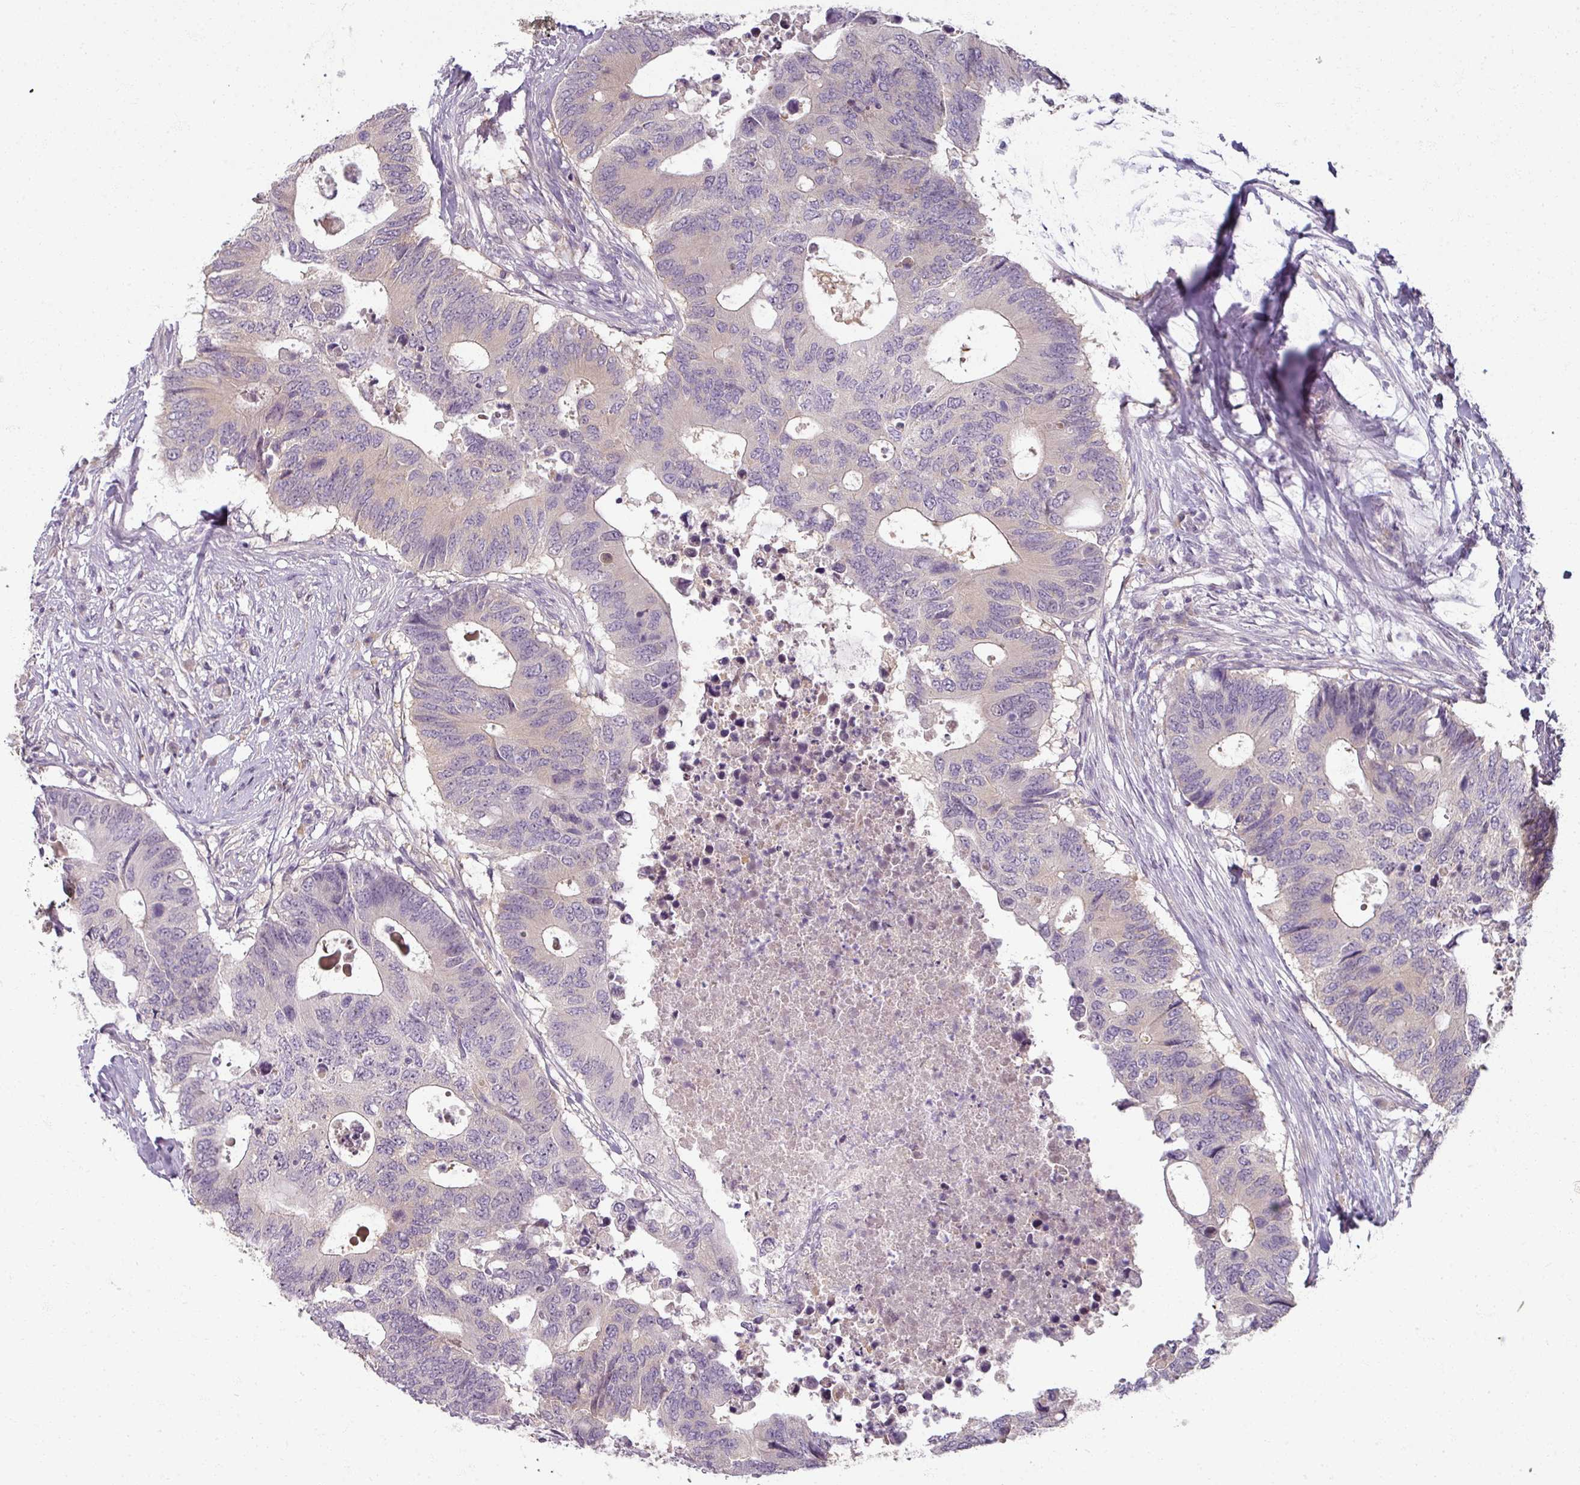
{"staining": {"intensity": "negative", "quantity": "none", "location": "none"}, "tissue": "colorectal cancer", "cell_type": "Tumor cells", "image_type": "cancer", "snomed": [{"axis": "morphology", "description": "Adenocarcinoma, NOS"}, {"axis": "topography", "description": "Colon"}], "caption": "This is an immunohistochemistry histopathology image of human colorectal cancer (adenocarcinoma). There is no positivity in tumor cells.", "gene": "MYMK", "patient": {"sex": "male", "age": 71}}